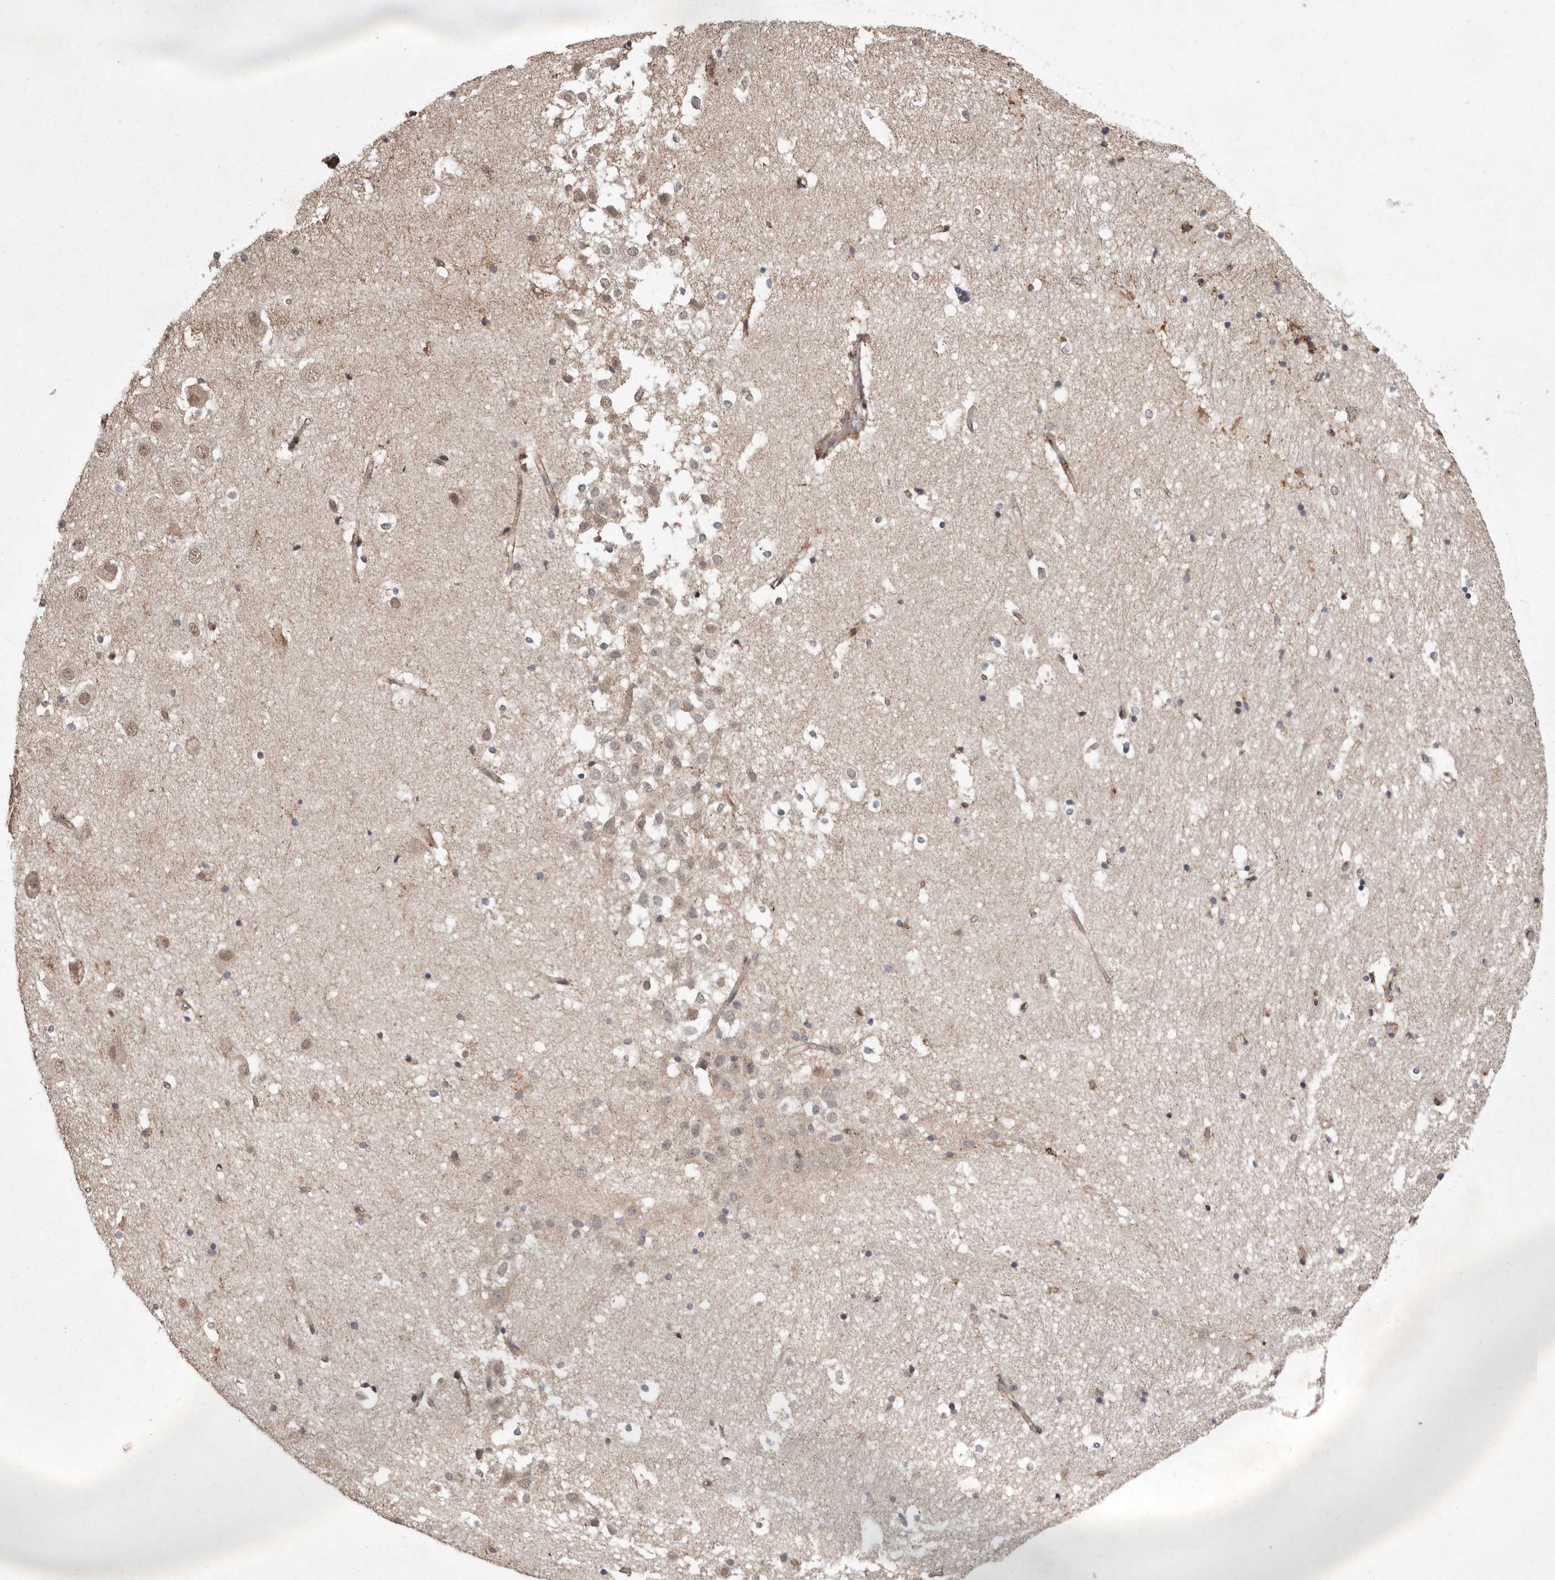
{"staining": {"intensity": "weak", "quantity": "<25%", "location": "cytoplasmic/membranous"}, "tissue": "hippocampus", "cell_type": "Glial cells", "image_type": "normal", "snomed": [{"axis": "morphology", "description": "Normal tissue, NOS"}, {"axis": "topography", "description": "Hippocampus"}], "caption": "A micrograph of hippocampus stained for a protein exhibits no brown staining in glial cells.", "gene": "RRM2B", "patient": {"sex": "female", "age": 52}}